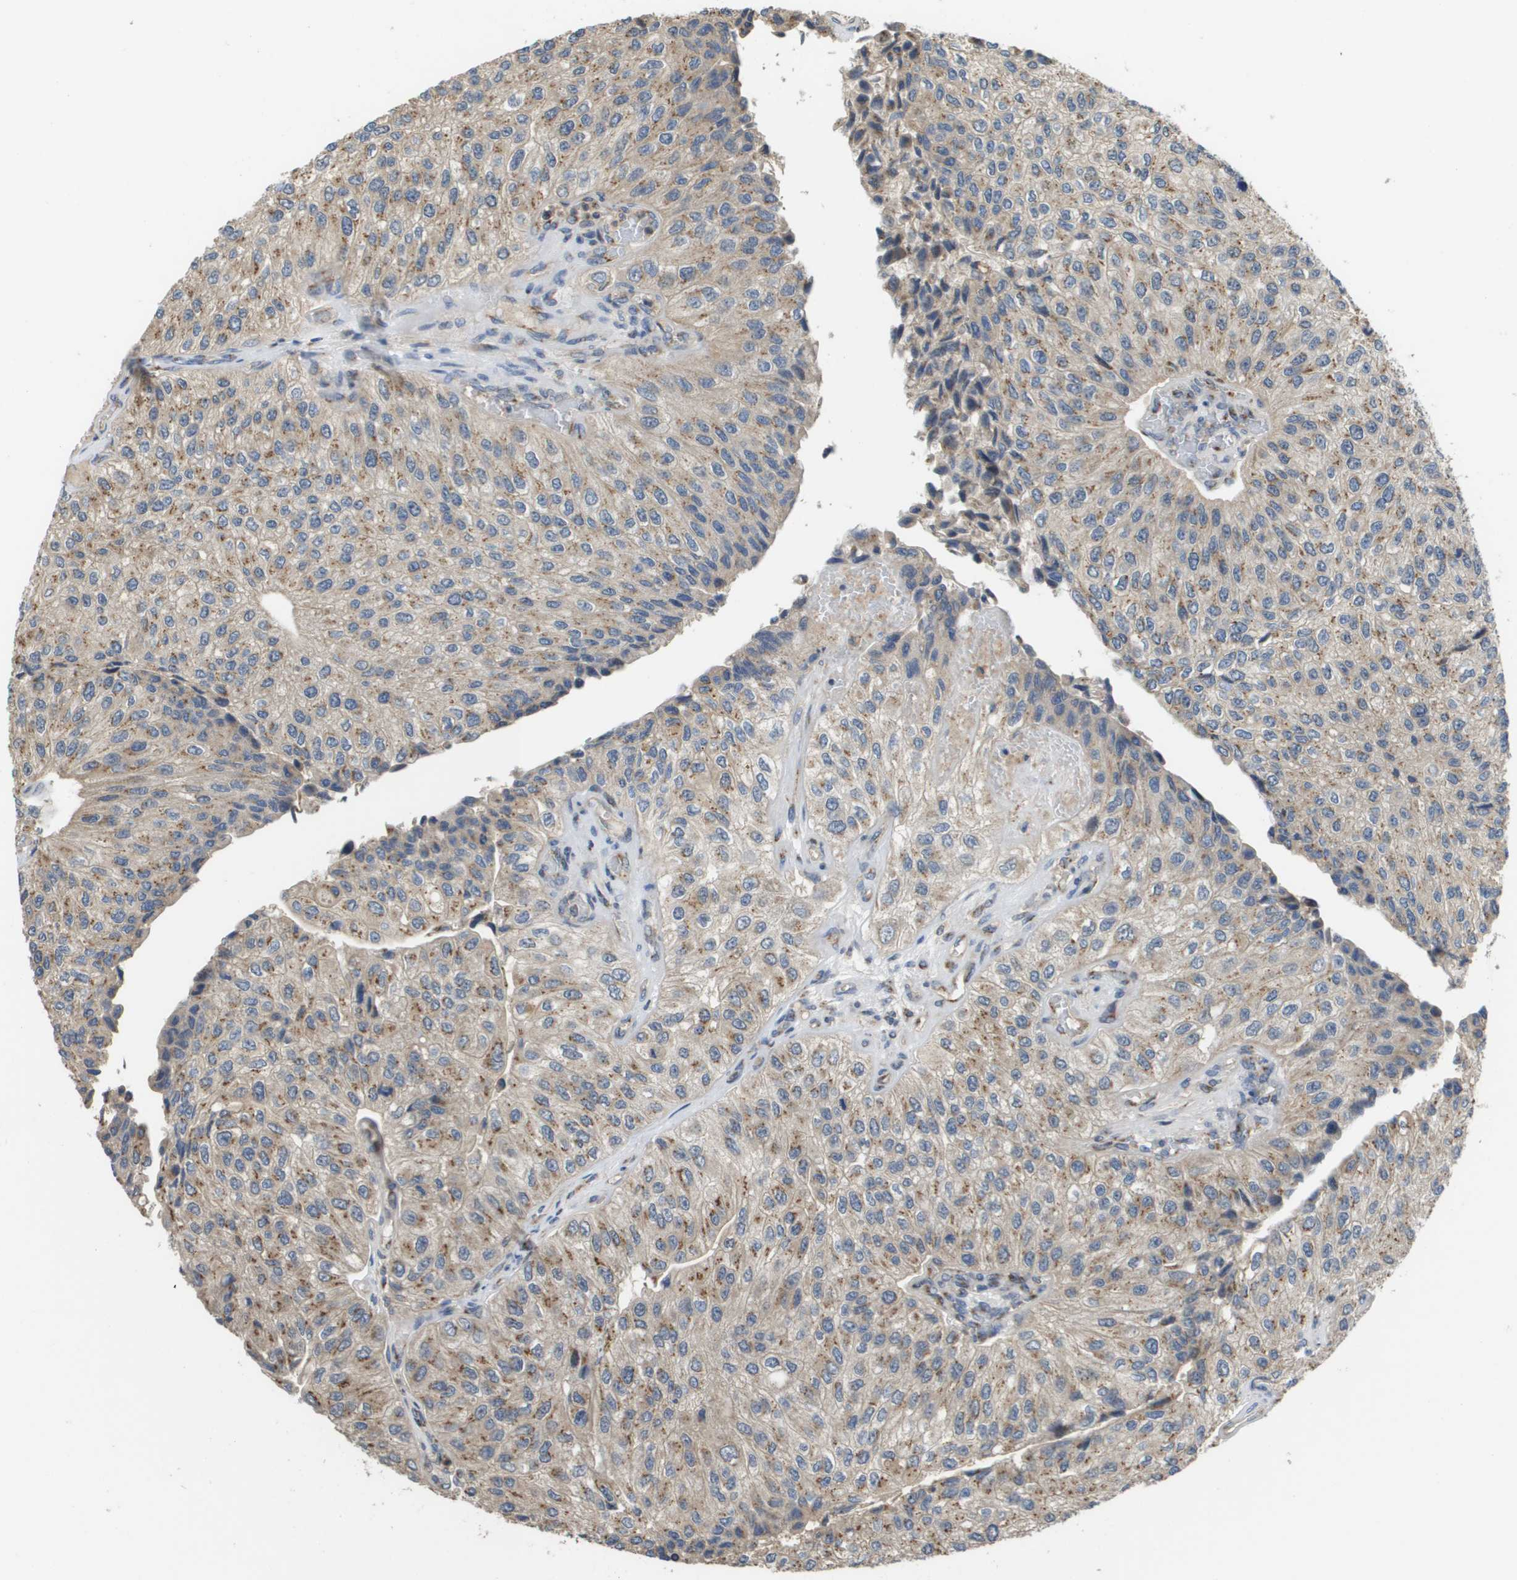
{"staining": {"intensity": "moderate", "quantity": "25%-75%", "location": "cytoplasmic/membranous"}, "tissue": "urothelial cancer", "cell_type": "Tumor cells", "image_type": "cancer", "snomed": [{"axis": "morphology", "description": "Urothelial carcinoma, High grade"}, {"axis": "topography", "description": "Kidney"}, {"axis": "topography", "description": "Urinary bladder"}], "caption": "Immunohistochemical staining of high-grade urothelial carcinoma reveals medium levels of moderate cytoplasmic/membranous positivity in approximately 25%-75% of tumor cells. The protein of interest is stained brown, and the nuclei are stained in blue (DAB IHC with brightfield microscopy, high magnification).", "gene": "PCK1", "patient": {"sex": "male", "age": 77}}